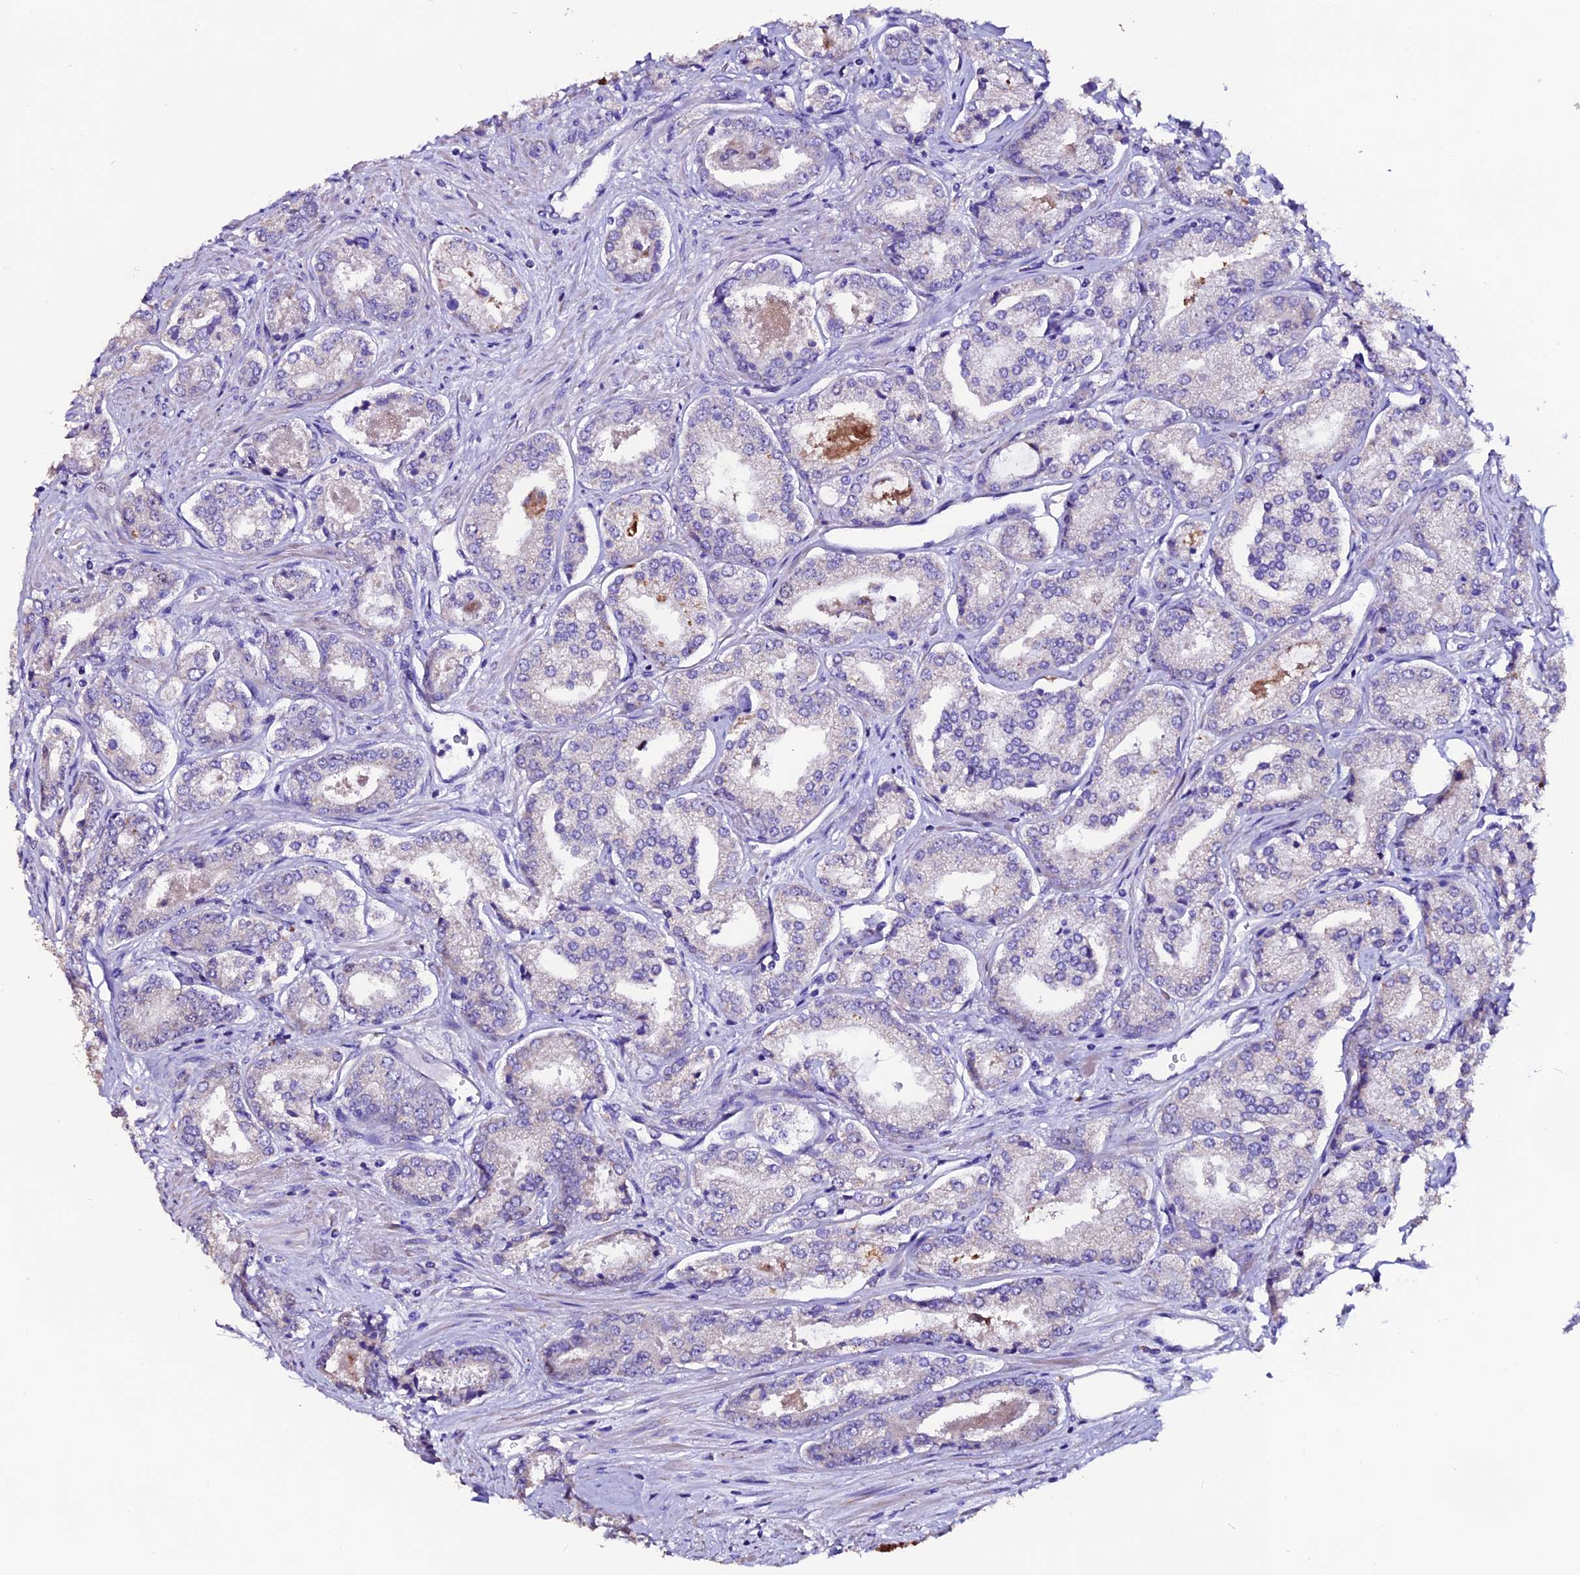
{"staining": {"intensity": "negative", "quantity": "none", "location": "none"}, "tissue": "prostate cancer", "cell_type": "Tumor cells", "image_type": "cancer", "snomed": [{"axis": "morphology", "description": "Adenocarcinoma, Low grade"}, {"axis": "topography", "description": "Prostate"}], "caption": "Prostate cancer stained for a protein using immunohistochemistry demonstrates no staining tumor cells.", "gene": "FBXW9", "patient": {"sex": "male", "age": 68}}